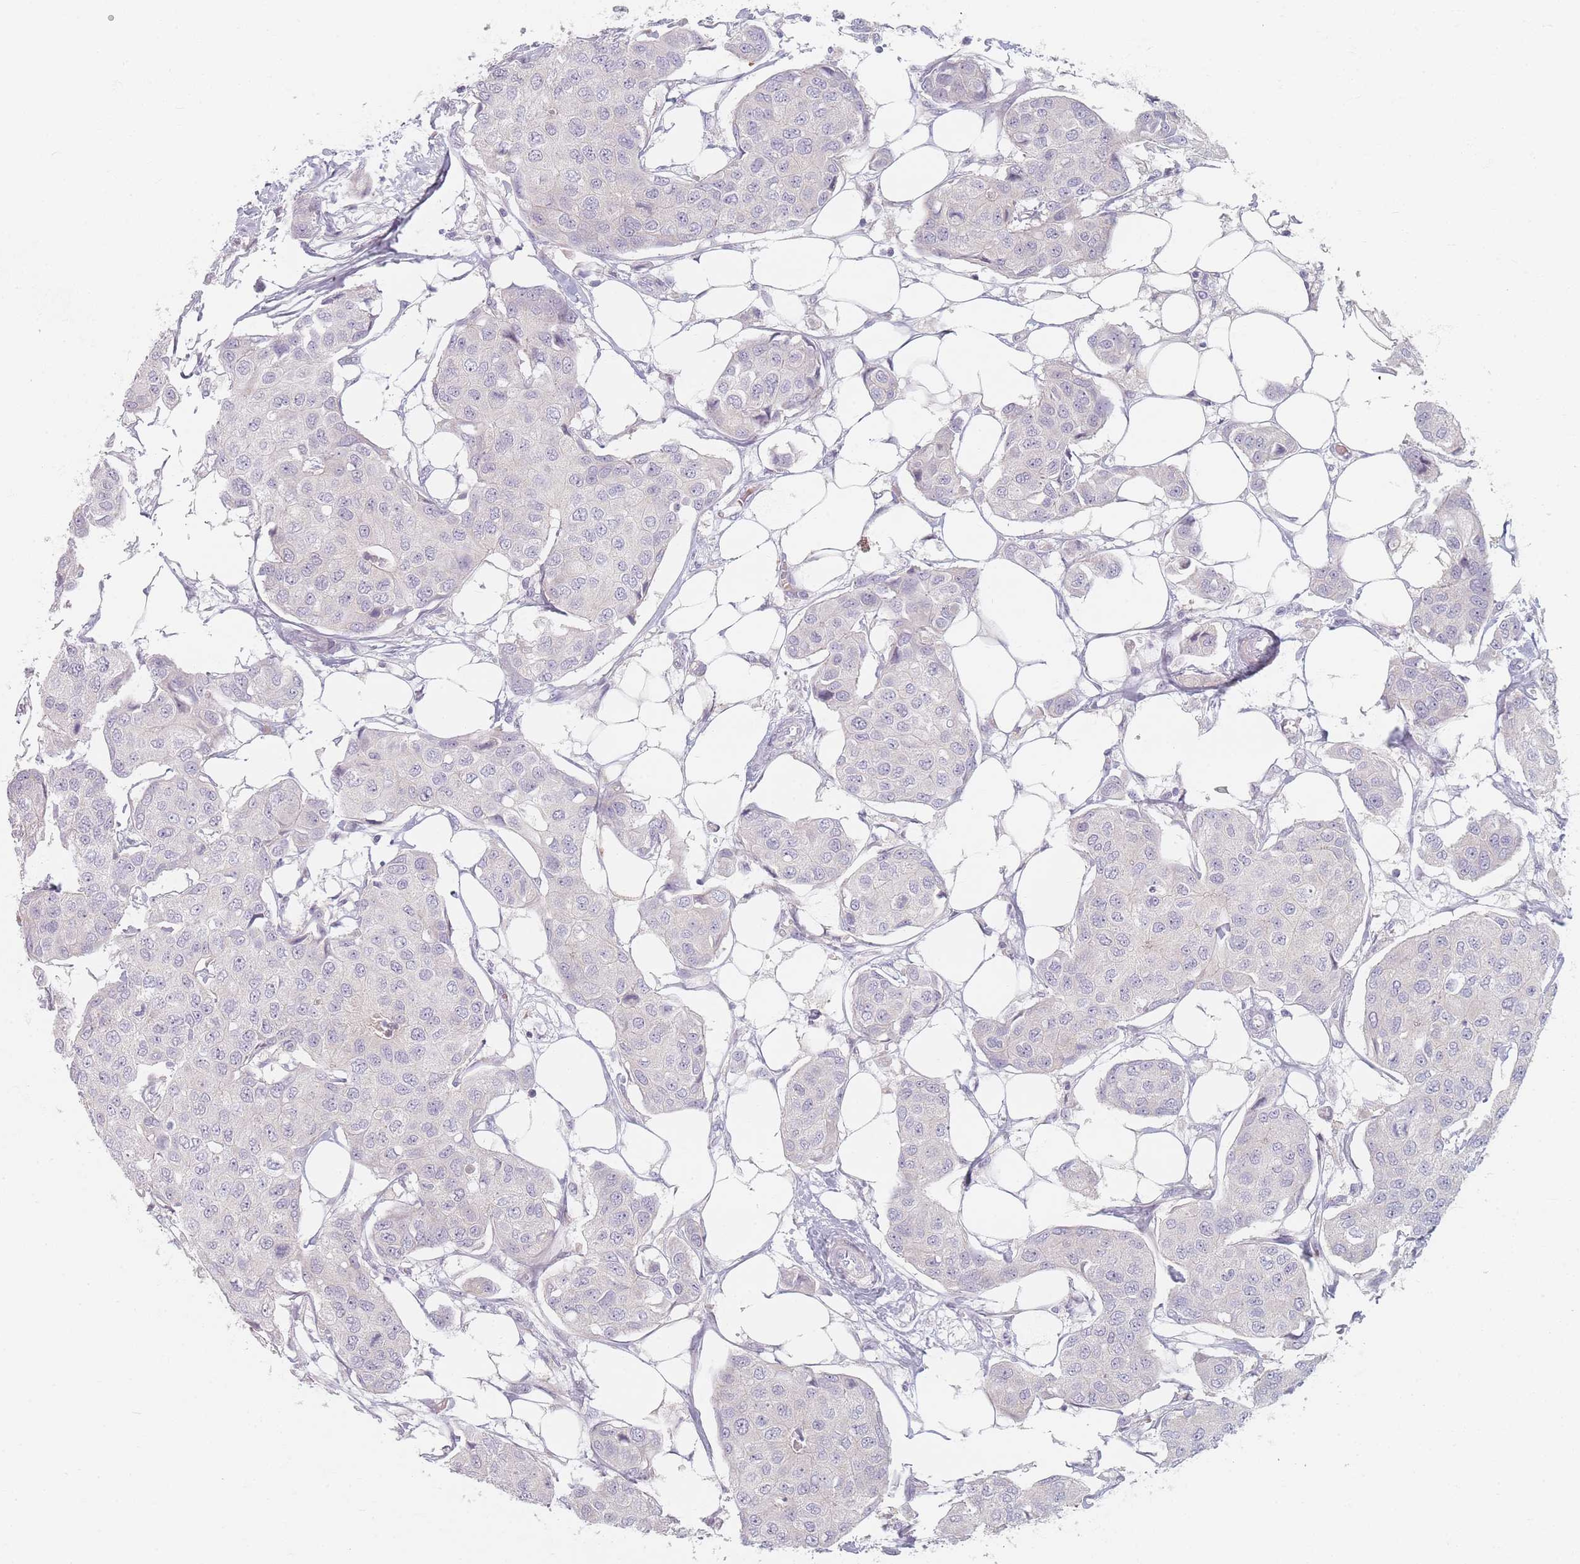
{"staining": {"intensity": "negative", "quantity": "none", "location": "none"}, "tissue": "breast cancer", "cell_type": "Tumor cells", "image_type": "cancer", "snomed": [{"axis": "morphology", "description": "Duct carcinoma"}, {"axis": "topography", "description": "Breast"}, {"axis": "topography", "description": "Lymph node"}], "caption": "This micrograph is of breast cancer (infiltrating ductal carcinoma) stained with immunohistochemistry (IHC) to label a protein in brown with the nuclei are counter-stained blue. There is no expression in tumor cells.", "gene": "TMOD1", "patient": {"sex": "female", "age": 80}}